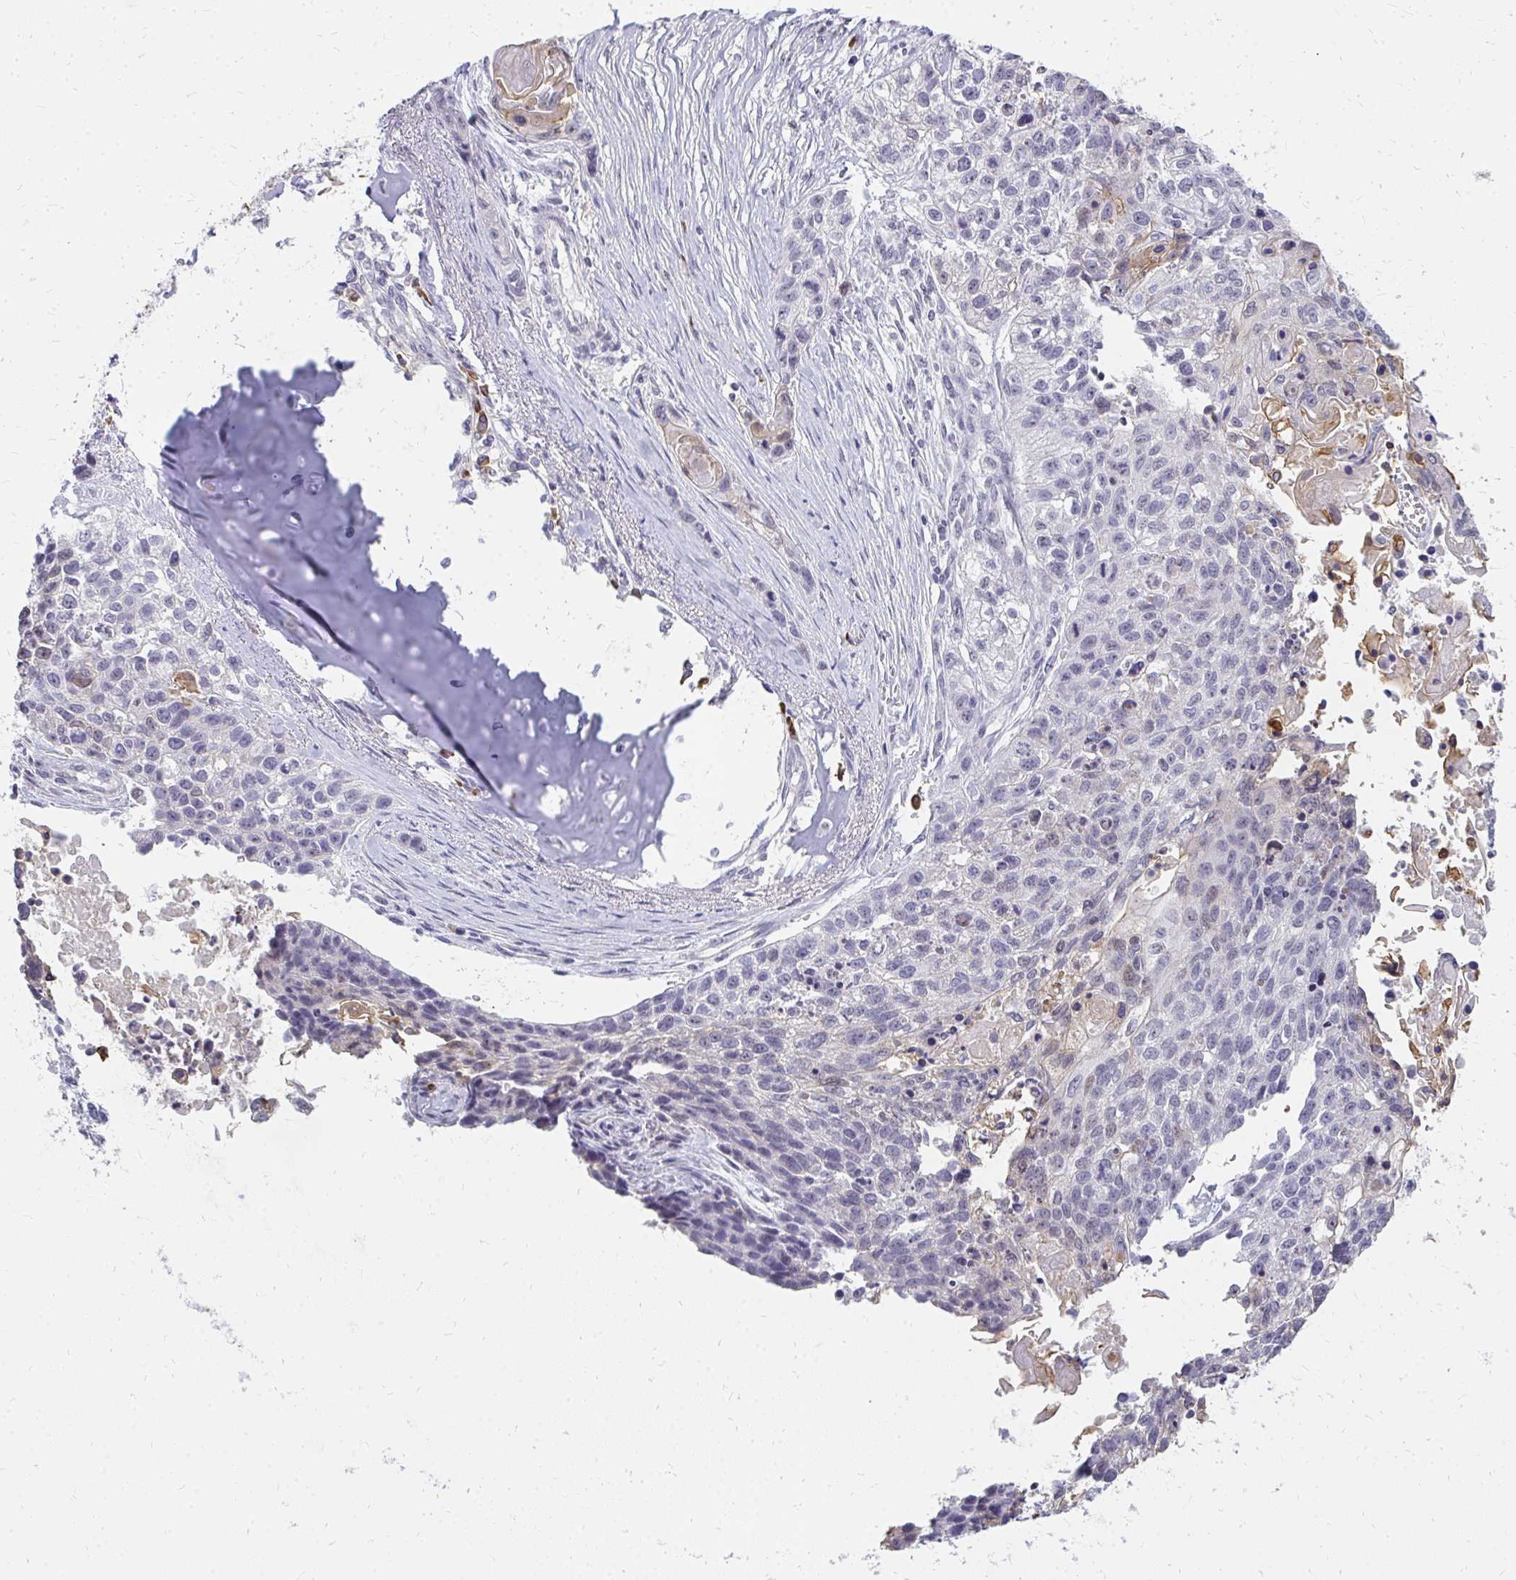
{"staining": {"intensity": "negative", "quantity": "none", "location": "none"}, "tissue": "lung cancer", "cell_type": "Tumor cells", "image_type": "cancer", "snomed": [{"axis": "morphology", "description": "Squamous cell carcinoma, NOS"}, {"axis": "topography", "description": "Lung"}], "caption": "This is an immunohistochemistry (IHC) photomicrograph of human lung cancer. There is no positivity in tumor cells.", "gene": "FAM9A", "patient": {"sex": "male", "age": 74}}